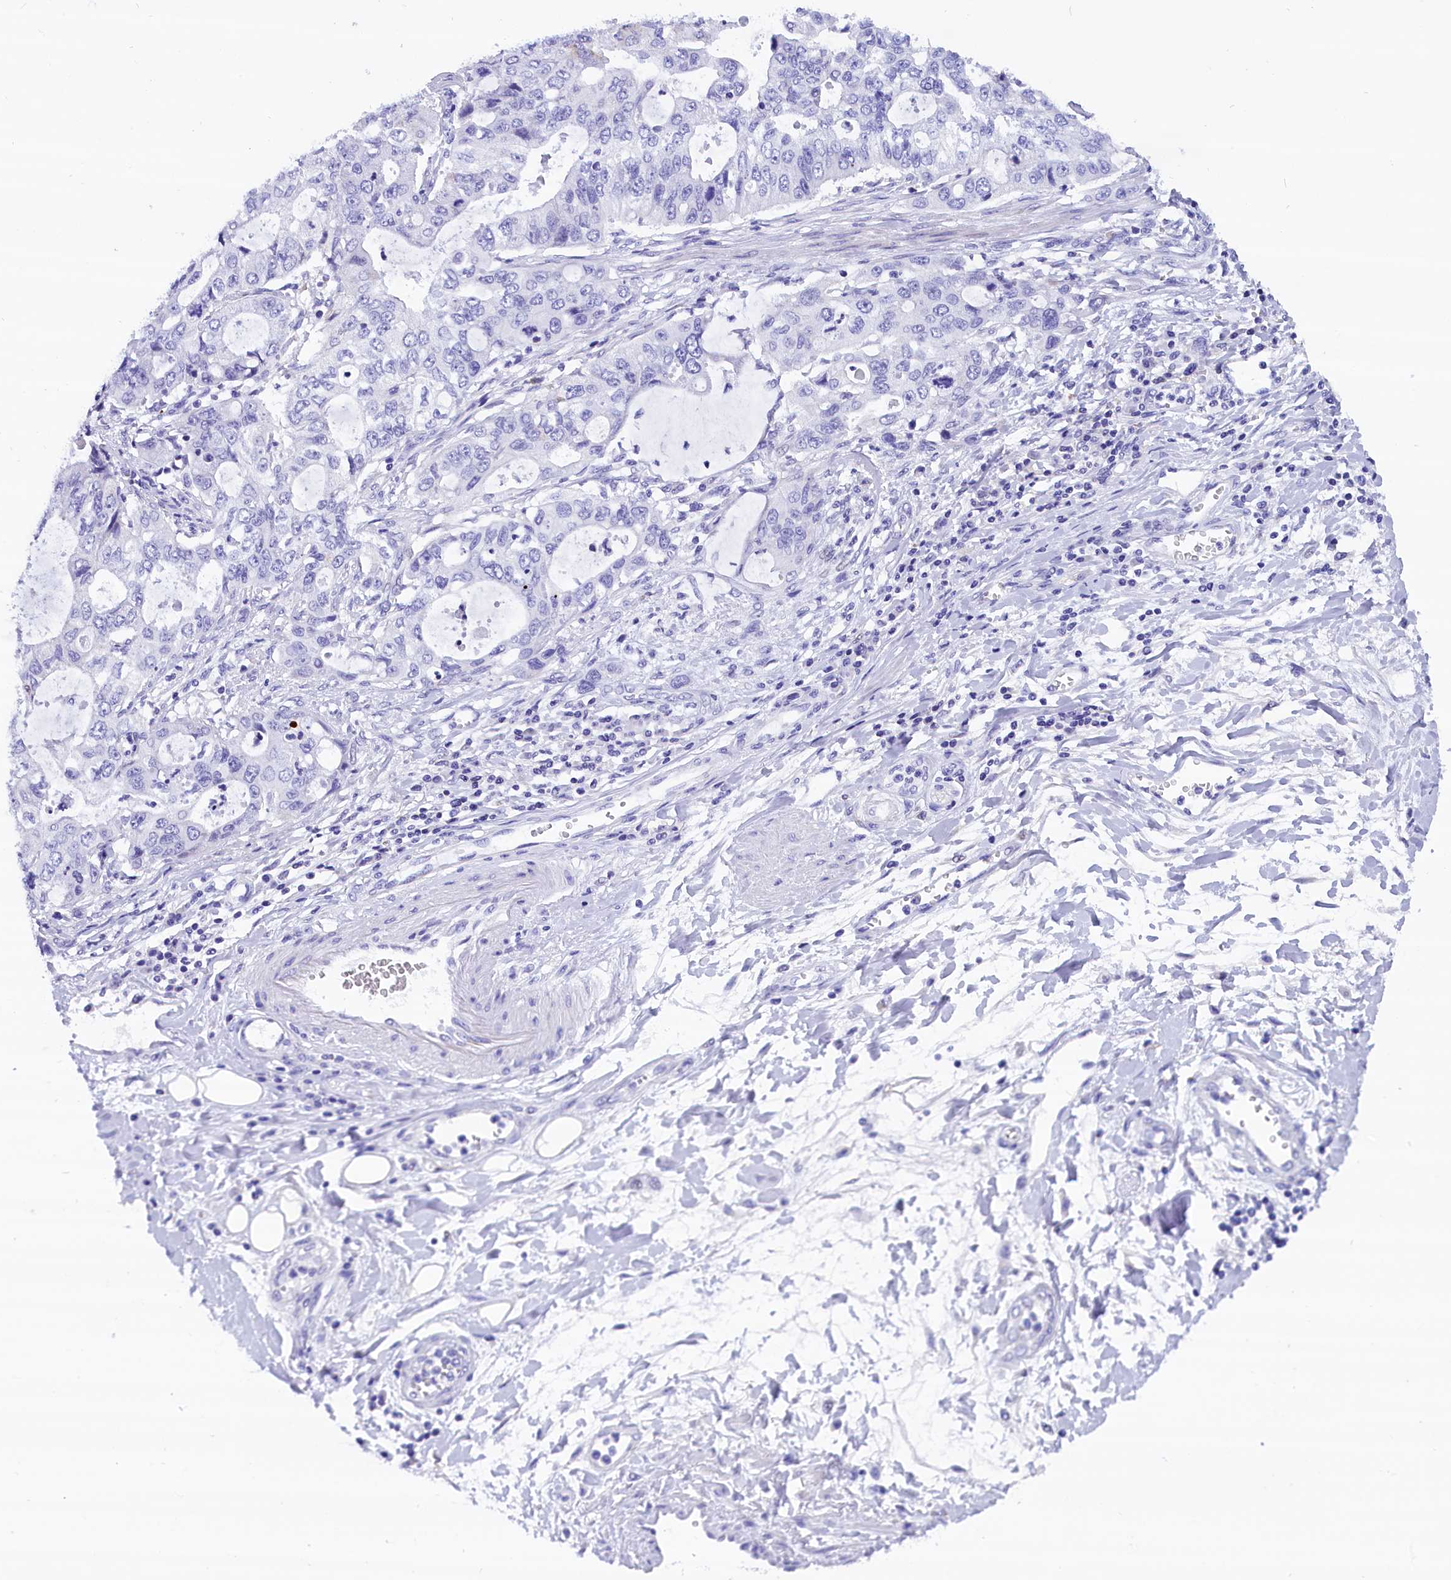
{"staining": {"intensity": "negative", "quantity": "none", "location": "none"}, "tissue": "stomach cancer", "cell_type": "Tumor cells", "image_type": "cancer", "snomed": [{"axis": "morphology", "description": "Adenocarcinoma, NOS"}, {"axis": "topography", "description": "Stomach, upper"}], "caption": "Tumor cells show no significant expression in stomach cancer (adenocarcinoma). Brightfield microscopy of IHC stained with DAB (brown) and hematoxylin (blue), captured at high magnification.", "gene": "ABAT", "patient": {"sex": "female", "age": 52}}